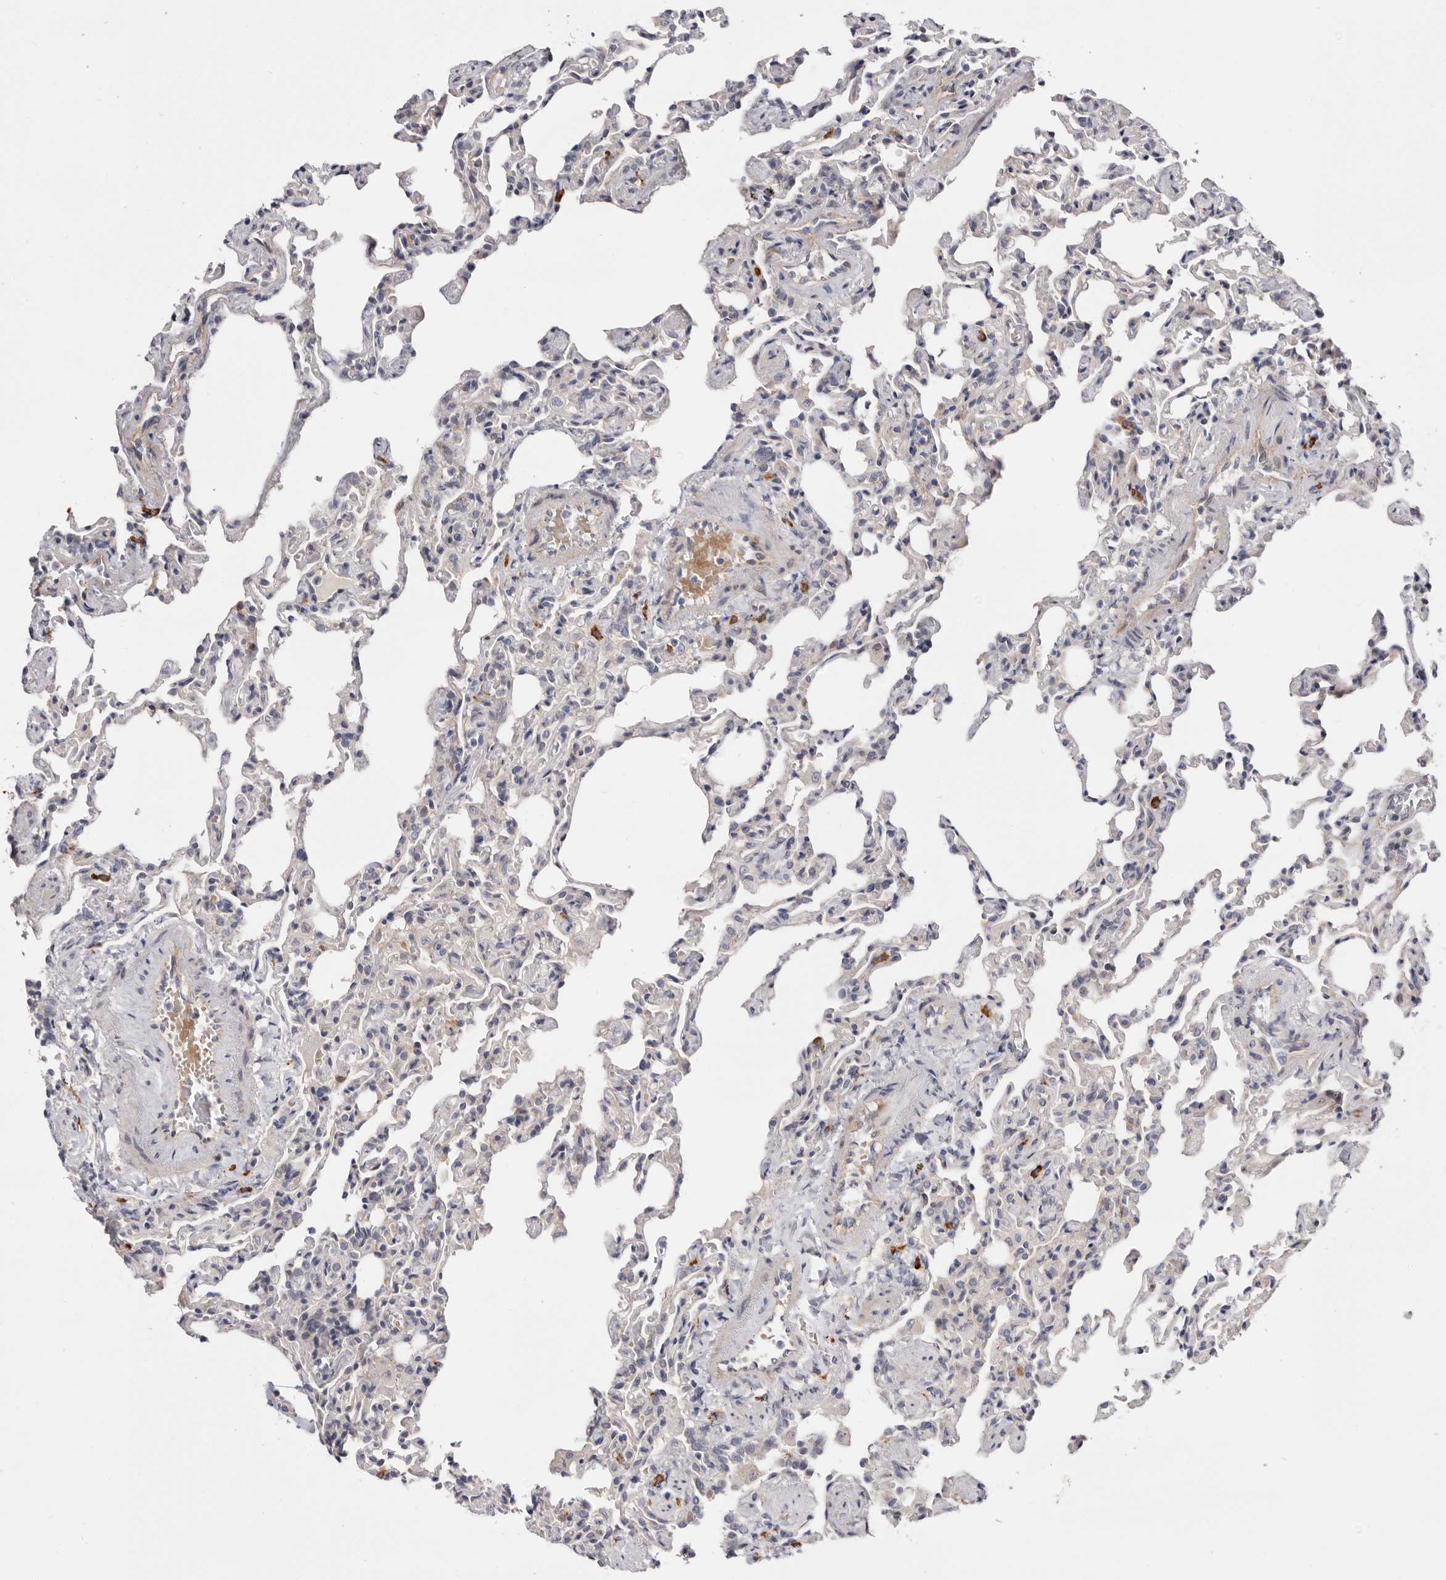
{"staining": {"intensity": "weak", "quantity": "<25%", "location": "cytoplasmic/membranous"}, "tissue": "lung", "cell_type": "Alveolar cells", "image_type": "normal", "snomed": [{"axis": "morphology", "description": "Normal tissue, NOS"}, {"axis": "topography", "description": "Lung"}], "caption": "IHC photomicrograph of normal lung: human lung stained with DAB (3,3'-diaminobenzidine) displays no significant protein positivity in alveolar cells.", "gene": "USH1C", "patient": {"sex": "male", "age": 20}}